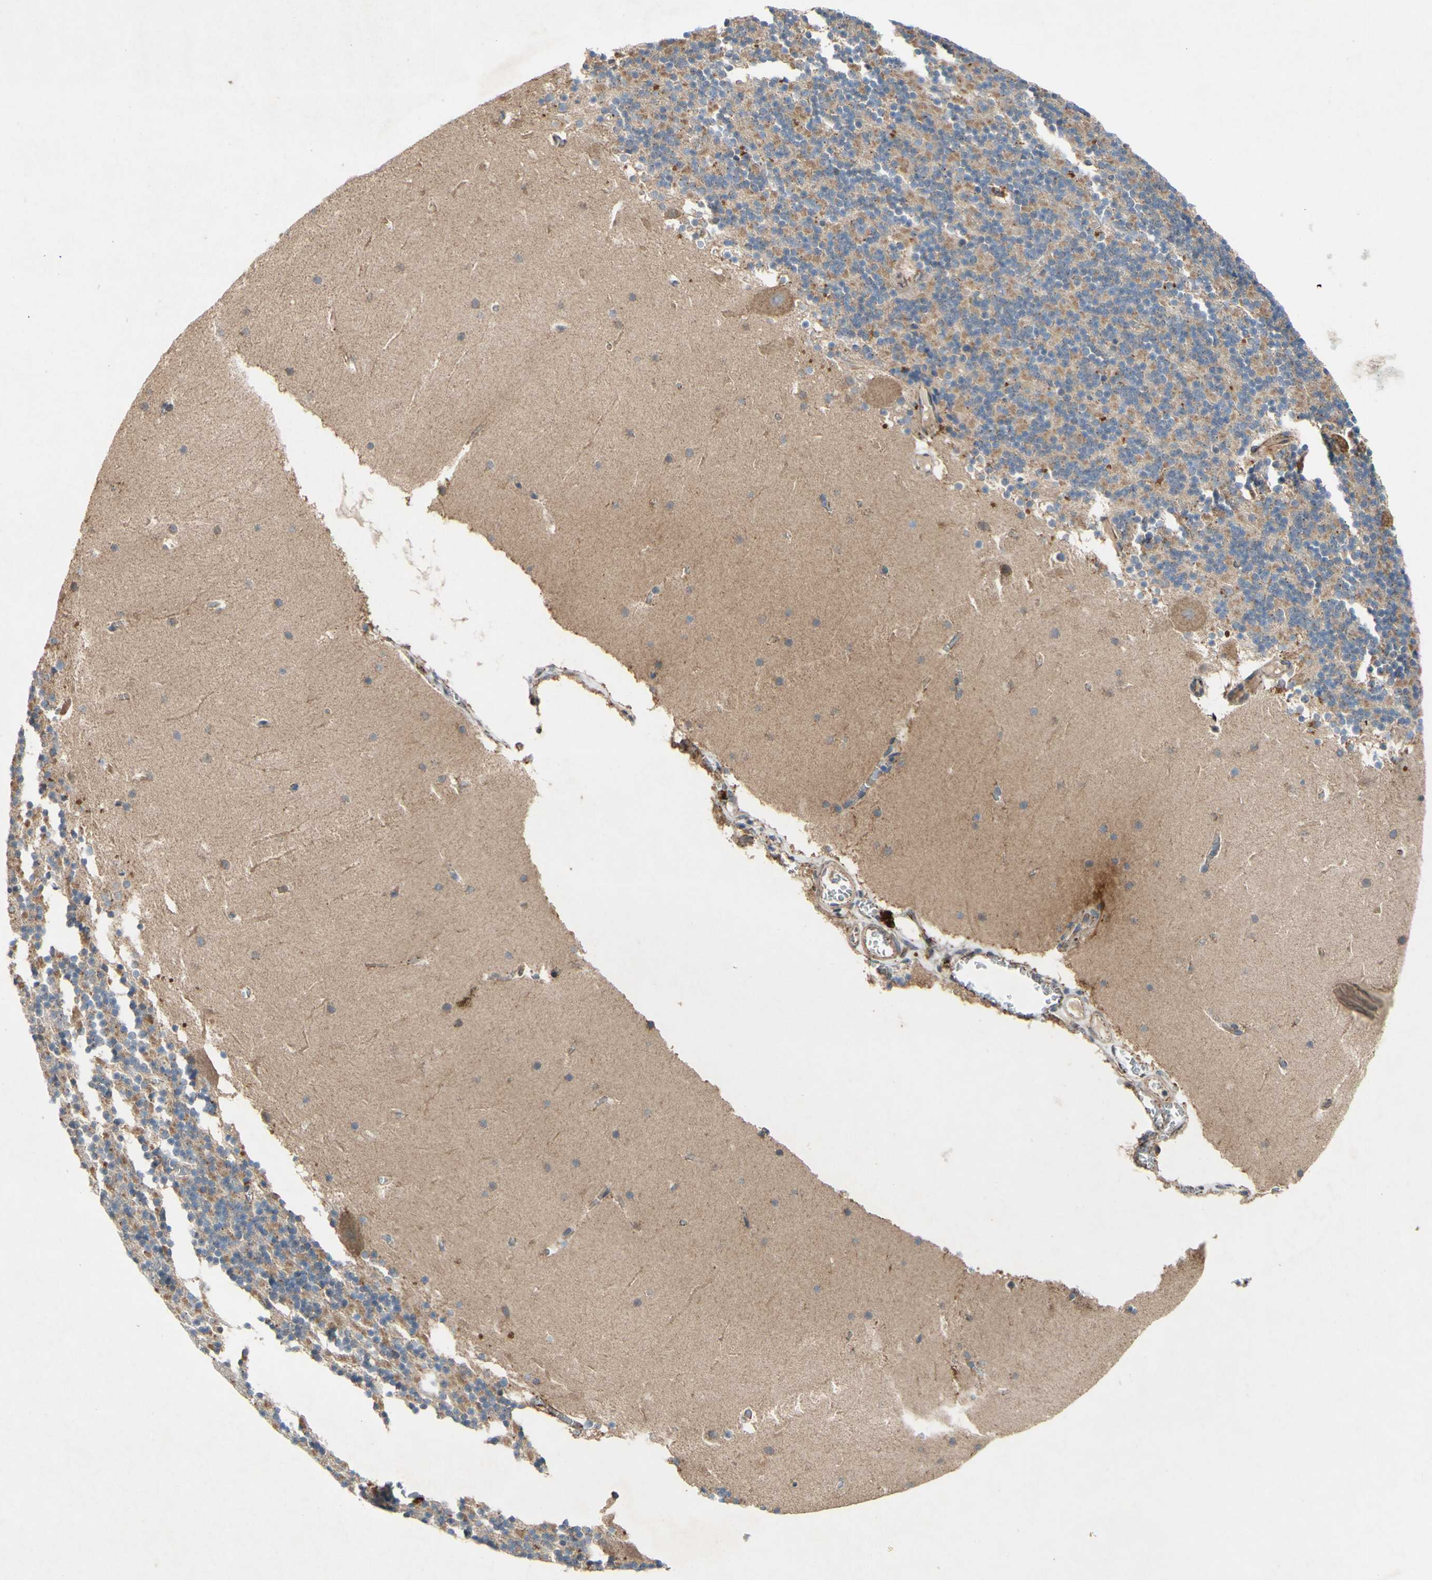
{"staining": {"intensity": "moderate", "quantity": "25%-75%", "location": "cytoplasmic/membranous"}, "tissue": "cerebellum", "cell_type": "Cells in granular layer", "image_type": "normal", "snomed": [{"axis": "morphology", "description": "Normal tissue, NOS"}, {"axis": "topography", "description": "Cerebellum"}], "caption": "Cerebellum stained with IHC displays moderate cytoplasmic/membranous expression in about 25%-75% of cells in granular layer. The protein is stained brown, and the nuclei are stained in blue (DAB IHC with brightfield microscopy, high magnification).", "gene": "PDGFB", "patient": {"sex": "male", "age": 45}}